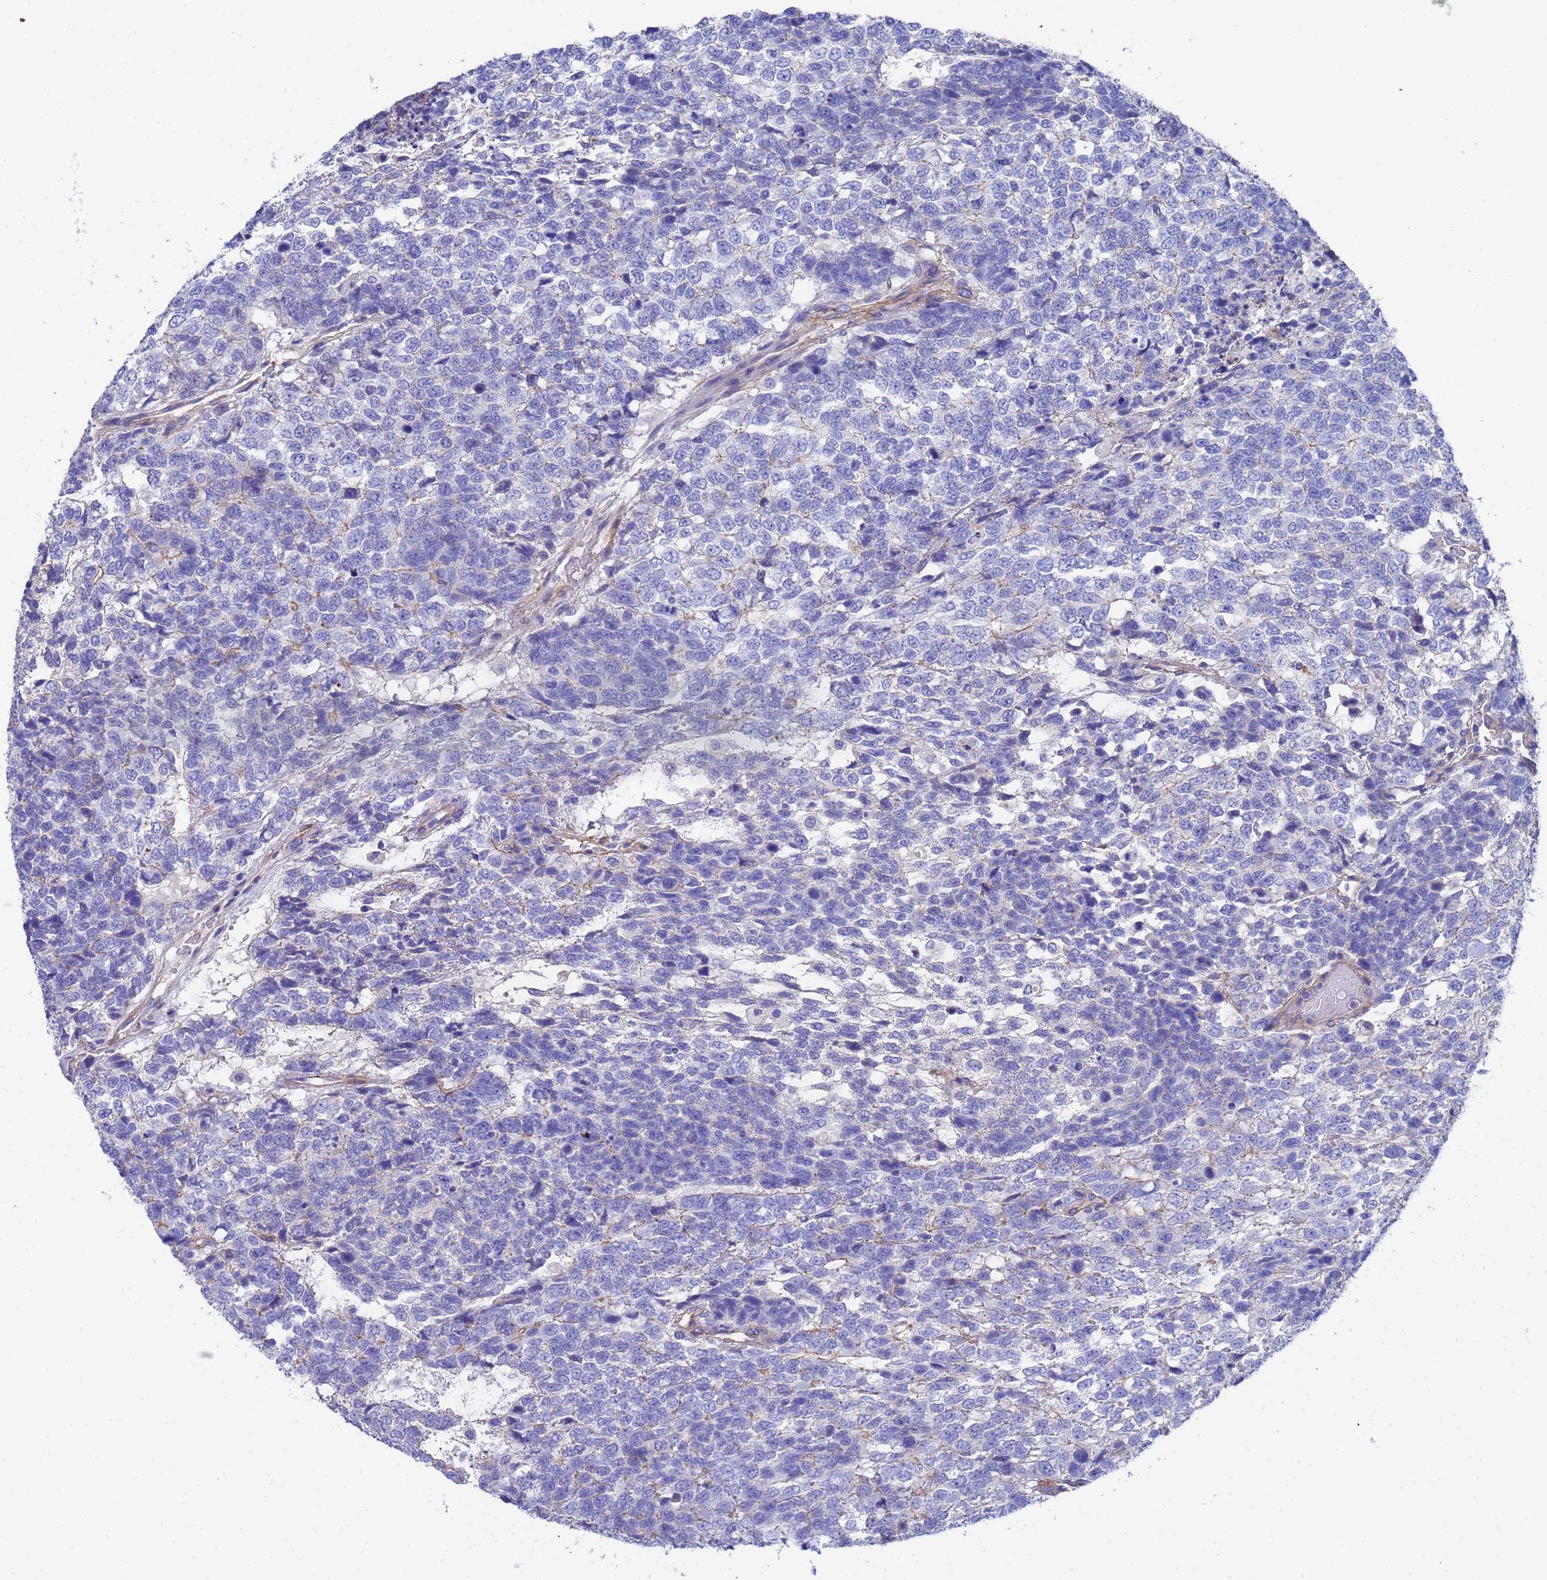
{"staining": {"intensity": "negative", "quantity": "none", "location": "none"}, "tissue": "testis cancer", "cell_type": "Tumor cells", "image_type": "cancer", "snomed": [{"axis": "morphology", "description": "Carcinoma, Embryonal, NOS"}, {"axis": "topography", "description": "Testis"}], "caption": "The photomicrograph reveals no staining of tumor cells in testis cancer (embryonal carcinoma).", "gene": "CST4", "patient": {"sex": "male", "age": 23}}